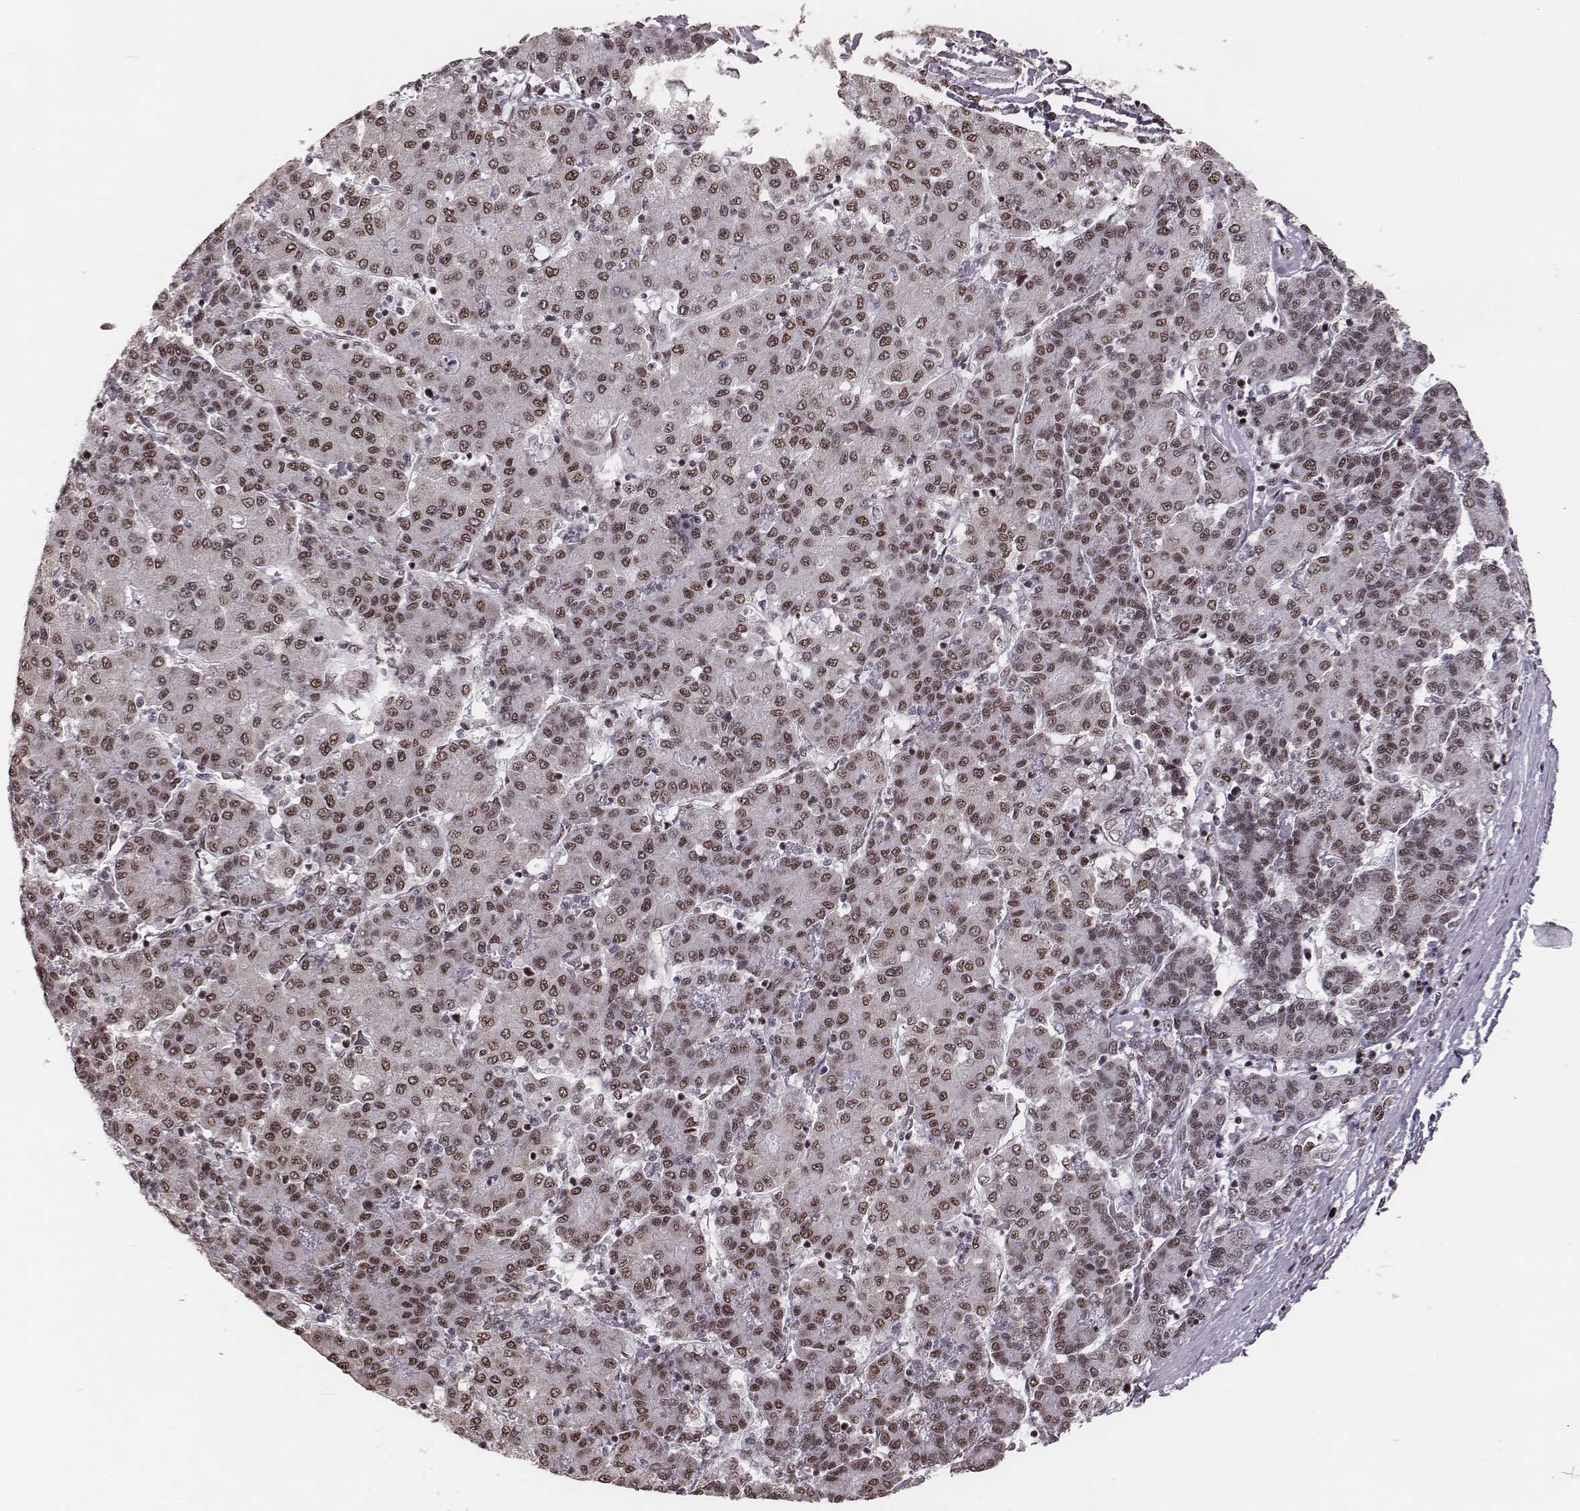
{"staining": {"intensity": "moderate", "quantity": ">75%", "location": "nuclear"}, "tissue": "liver cancer", "cell_type": "Tumor cells", "image_type": "cancer", "snomed": [{"axis": "morphology", "description": "Carcinoma, Hepatocellular, NOS"}, {"axis": "topography", "description": "Liver"}], "caption": "High-power microscopy captured an immunohistochemistry (IHC) histopathology image of liver cancer, revealing moderate nuclear expression in about >75% of tumor cells. (DAB (3,3'-diaminobenzidine) IHC with brightfield microscopy, high magnification).", "gene": "LUC7L", "patient": {"sex": "male", "age": 65}}